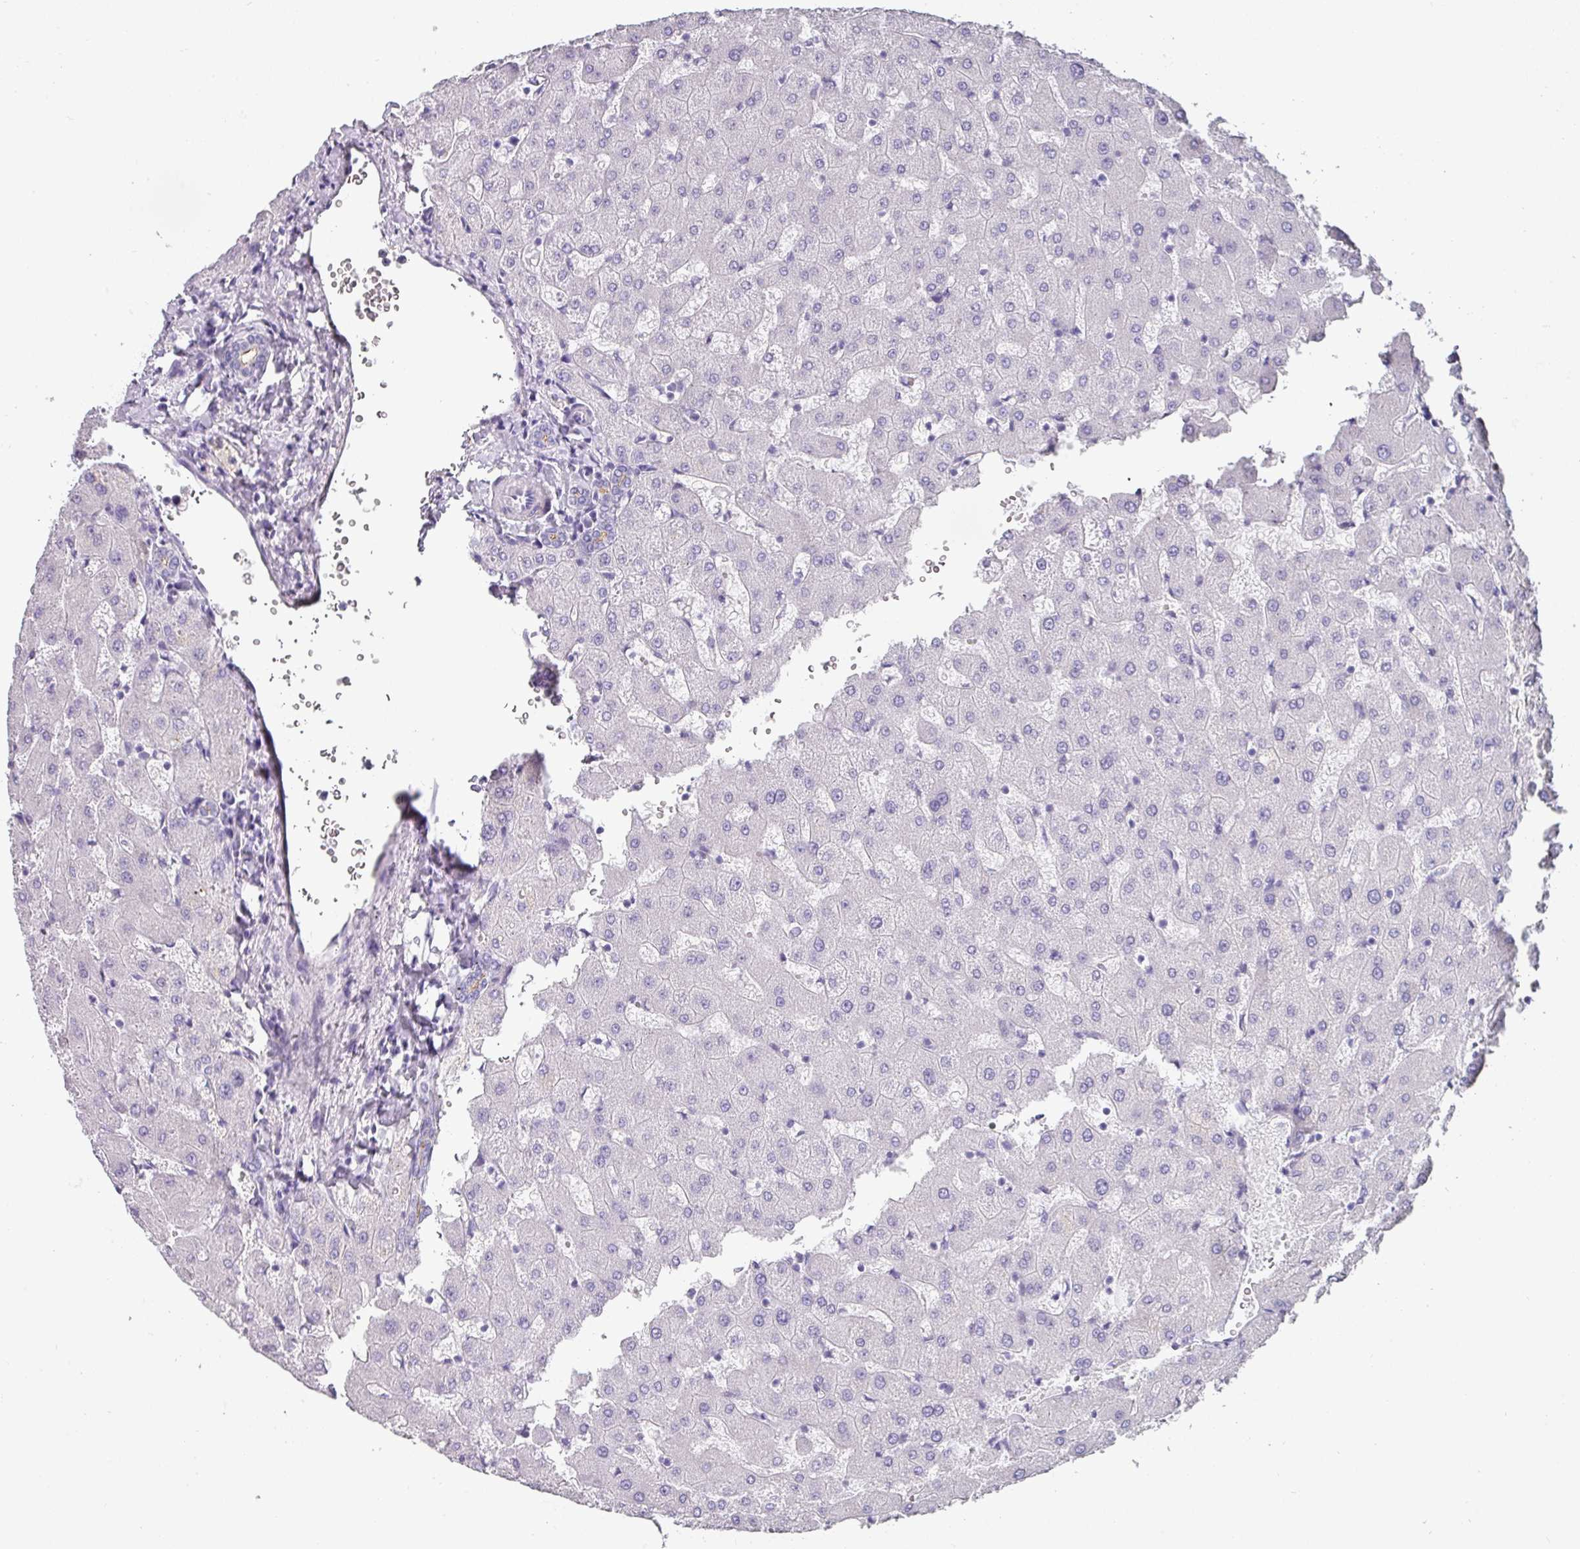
{"staining": {"intensity": "negative", "quantity": "none", "location": "none"}, "tissue": "liver", "cell_type": "Cholangiocytes", "image_type": "normal", "snomed": [{"axis": "morphology", "description": "Normal tissue, NOS"}, {"axis": "topography", "description": "Liver"}], "caption": "Photomicrograph shows no significant protein positivity in cholangiocytes of unremarkable liver. The staining was performed using DAB (3,3'-diaminobenzidine) to visualize the protein expression in brown, while the nuclei were stained in blue with hematoxylin (Magnification: 20x).", "gene": "ANKRD29", "patient": {"sex": "female", "age": 63}}